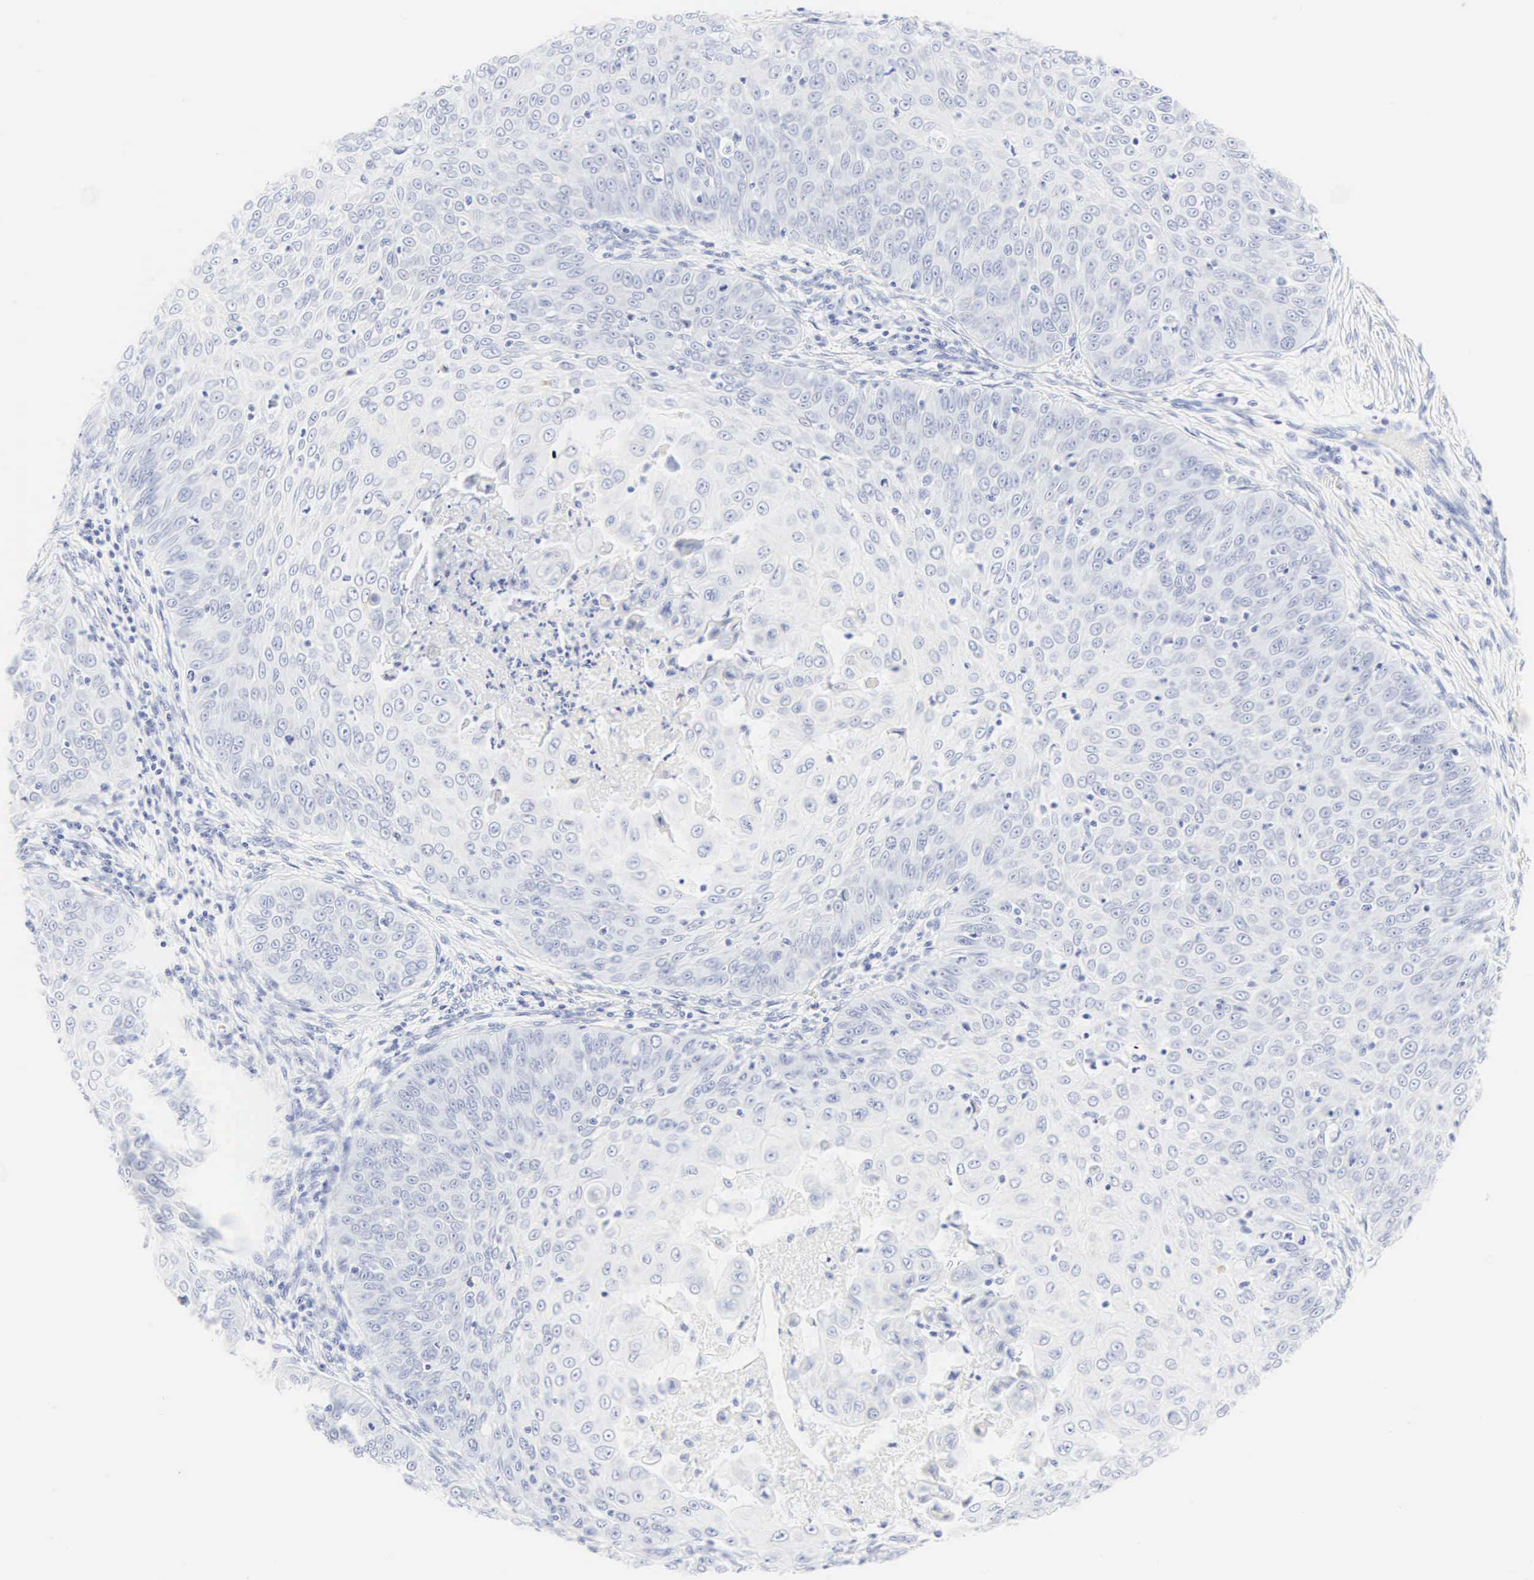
{"staining": {"intensity": "negative", "quantity": "none", "location": "none"}, "tissue": "skin cancer", "cell_type": "Tumor cells", "image_type": "cancer", "snomed": [{"axis": "morphology", "description": "Squamous cell carcinoma, NOS"}, {"axis": "topography", "description": "Skin"}], "caption": "This is a histopathology image of immunohistochemistry (IHC) staining of skin squamous cell carcinoma, which shows no positivity in tumor cells.", "gene": "CGB3", "patient": {"sex": "male", "age": 82}}